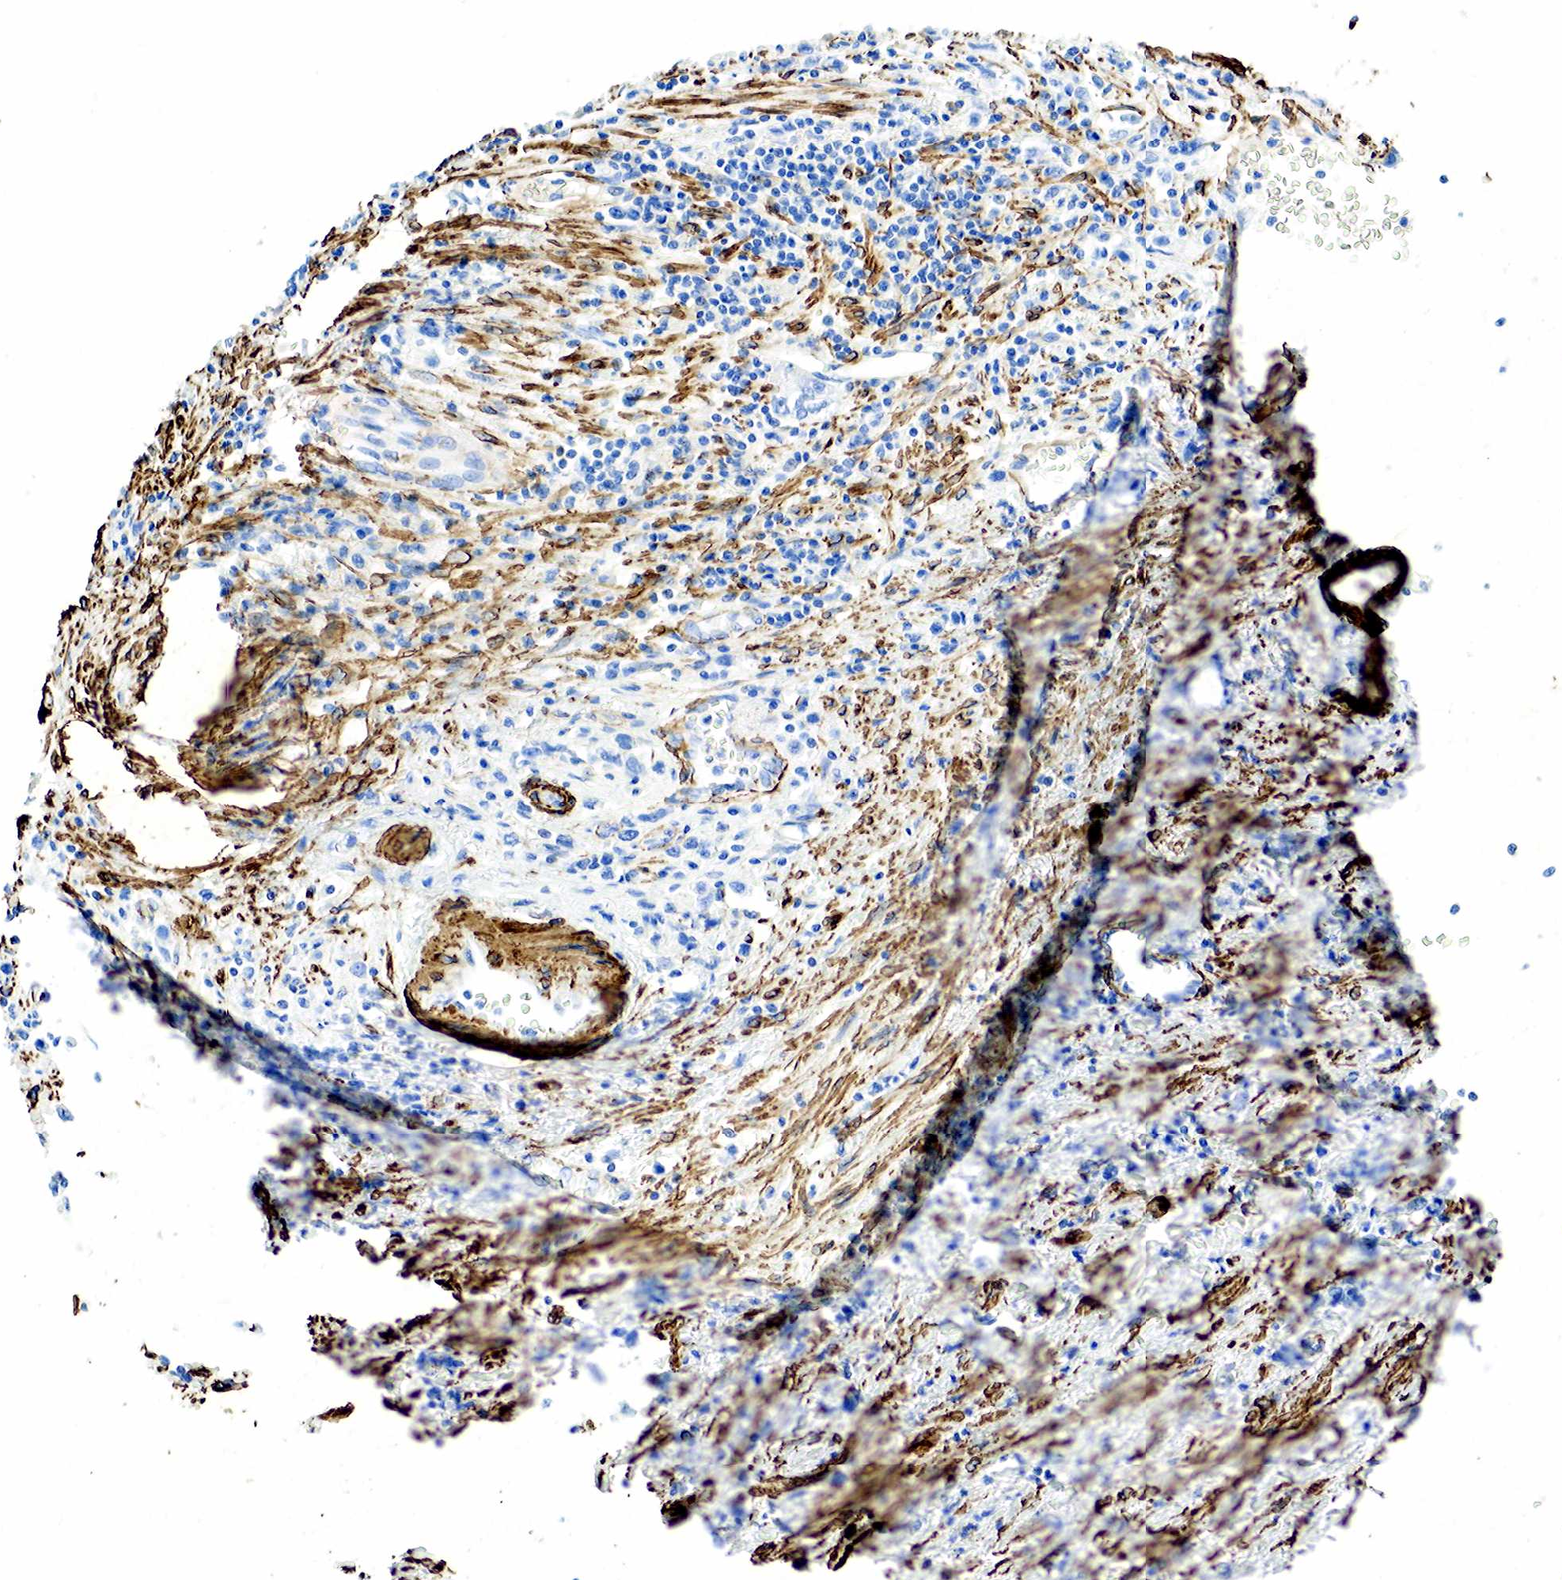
{"staining": {"intensity": "negative", "quantity": "none", "location": "none"}, "tissue": "liver cancer", "cell_type": "Tumor cells", "image_type": "cancer", "snomed": [{"axis": "morphology", "description": "Carcinoma, Hepatocellular, NOS"}, {"axis": "topography", "description": "Liver"}], "caption": "There is no significant expression in tumor cells of liver cancer (hepatocellular carcinoma). (DAB IHC visualized using brightfield microscopy, high magnification).", "gene": "ACTA1", "patient": {"sex": "male", "age": 64}}